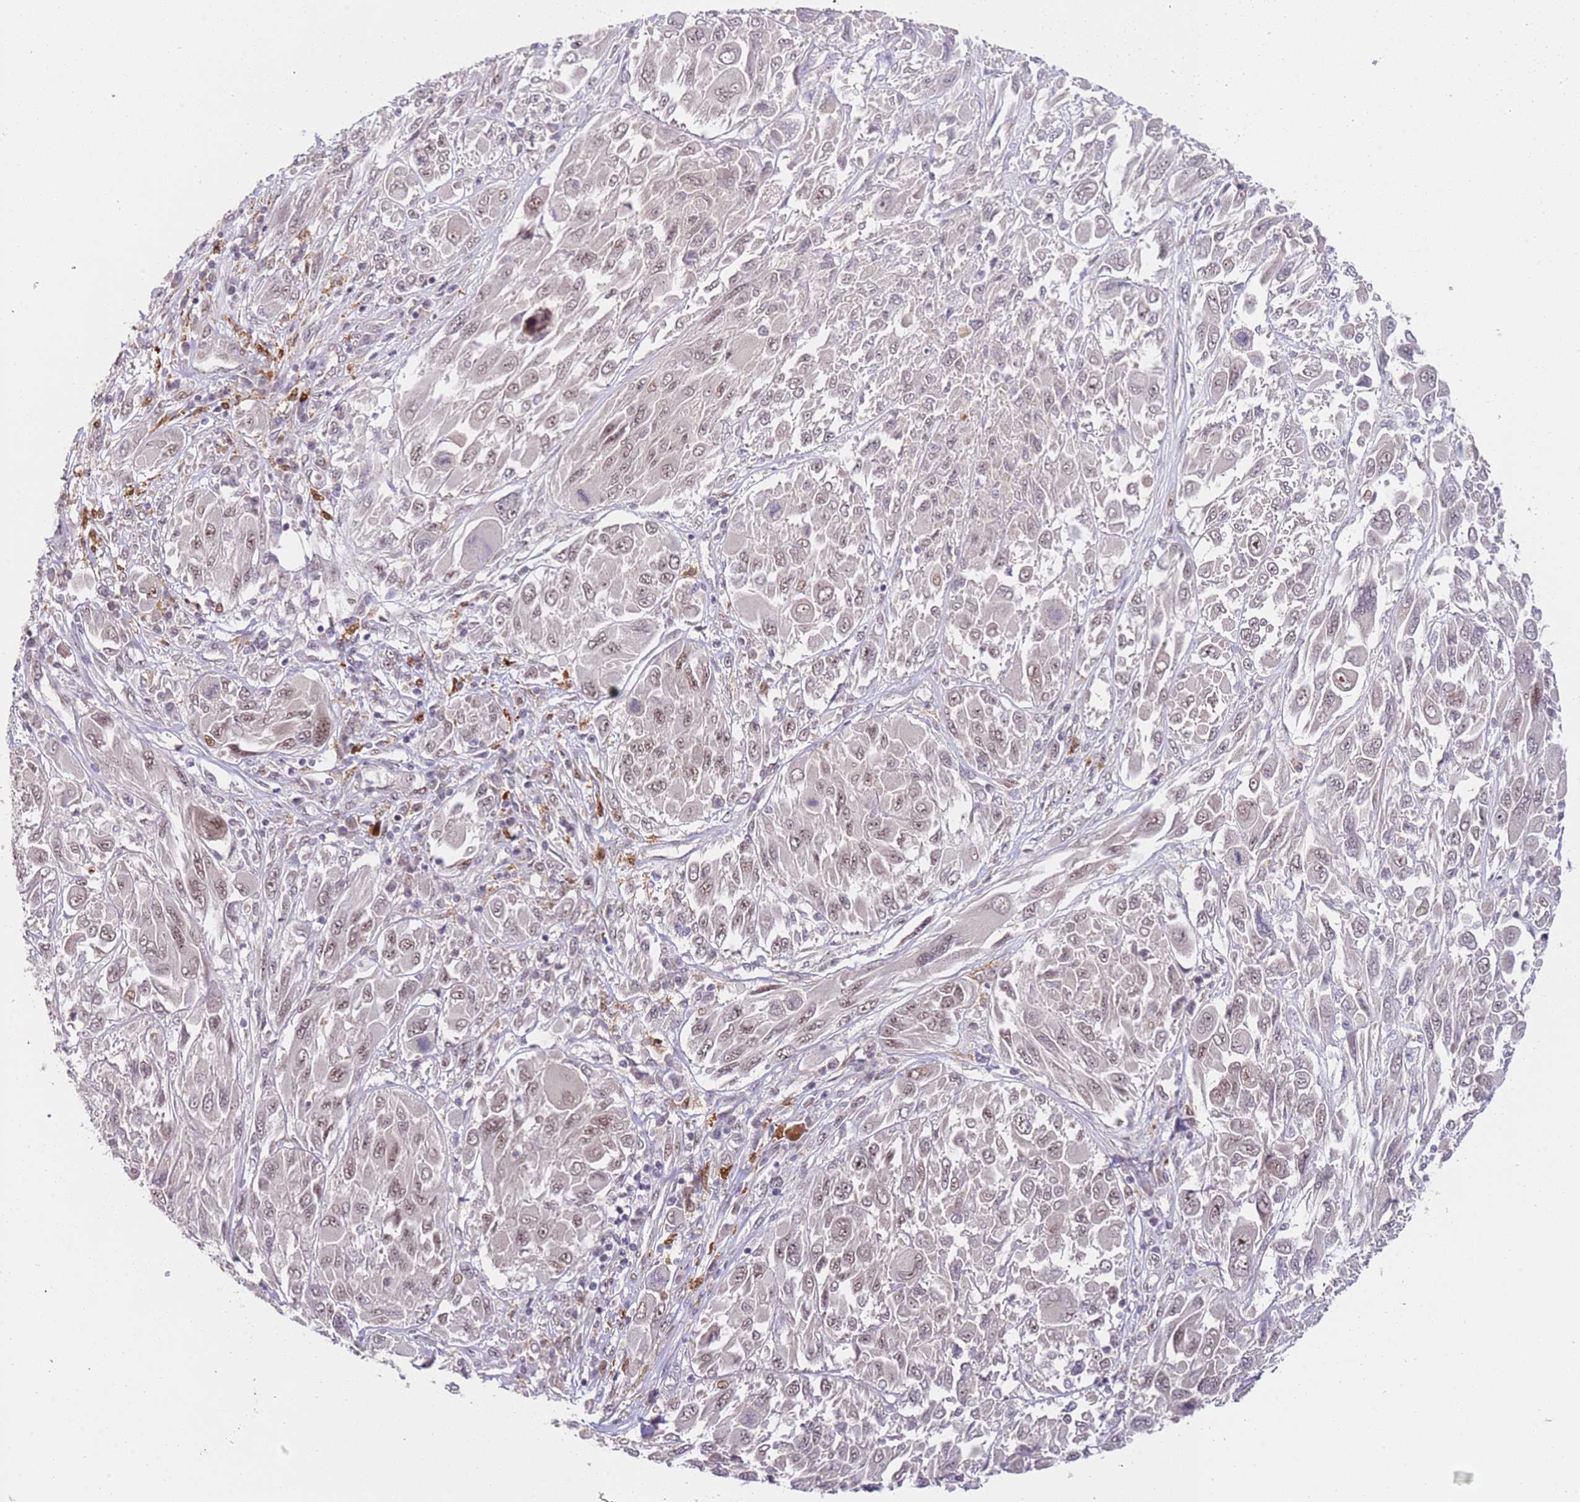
{"staining": {"intensity": "weak", "quantity": "25%-75%", "location": "nuclear"}, "tissue": "melanoma", "cell_type": "Tumor cells", "image_type": "cancer", "snomed": [{"axis": "morphology", "description": "Malignant melanoma, NOS"}, {"axis": "topography", "description": "Skin"}], "caption": "Brown immunohistochemical staining in human malignant melanoma exhibits weak nuclear staining in about 25%-75% of tumor cells.", "gene": "LGALSL", "patient": {"sex": "female", "age": 91}}